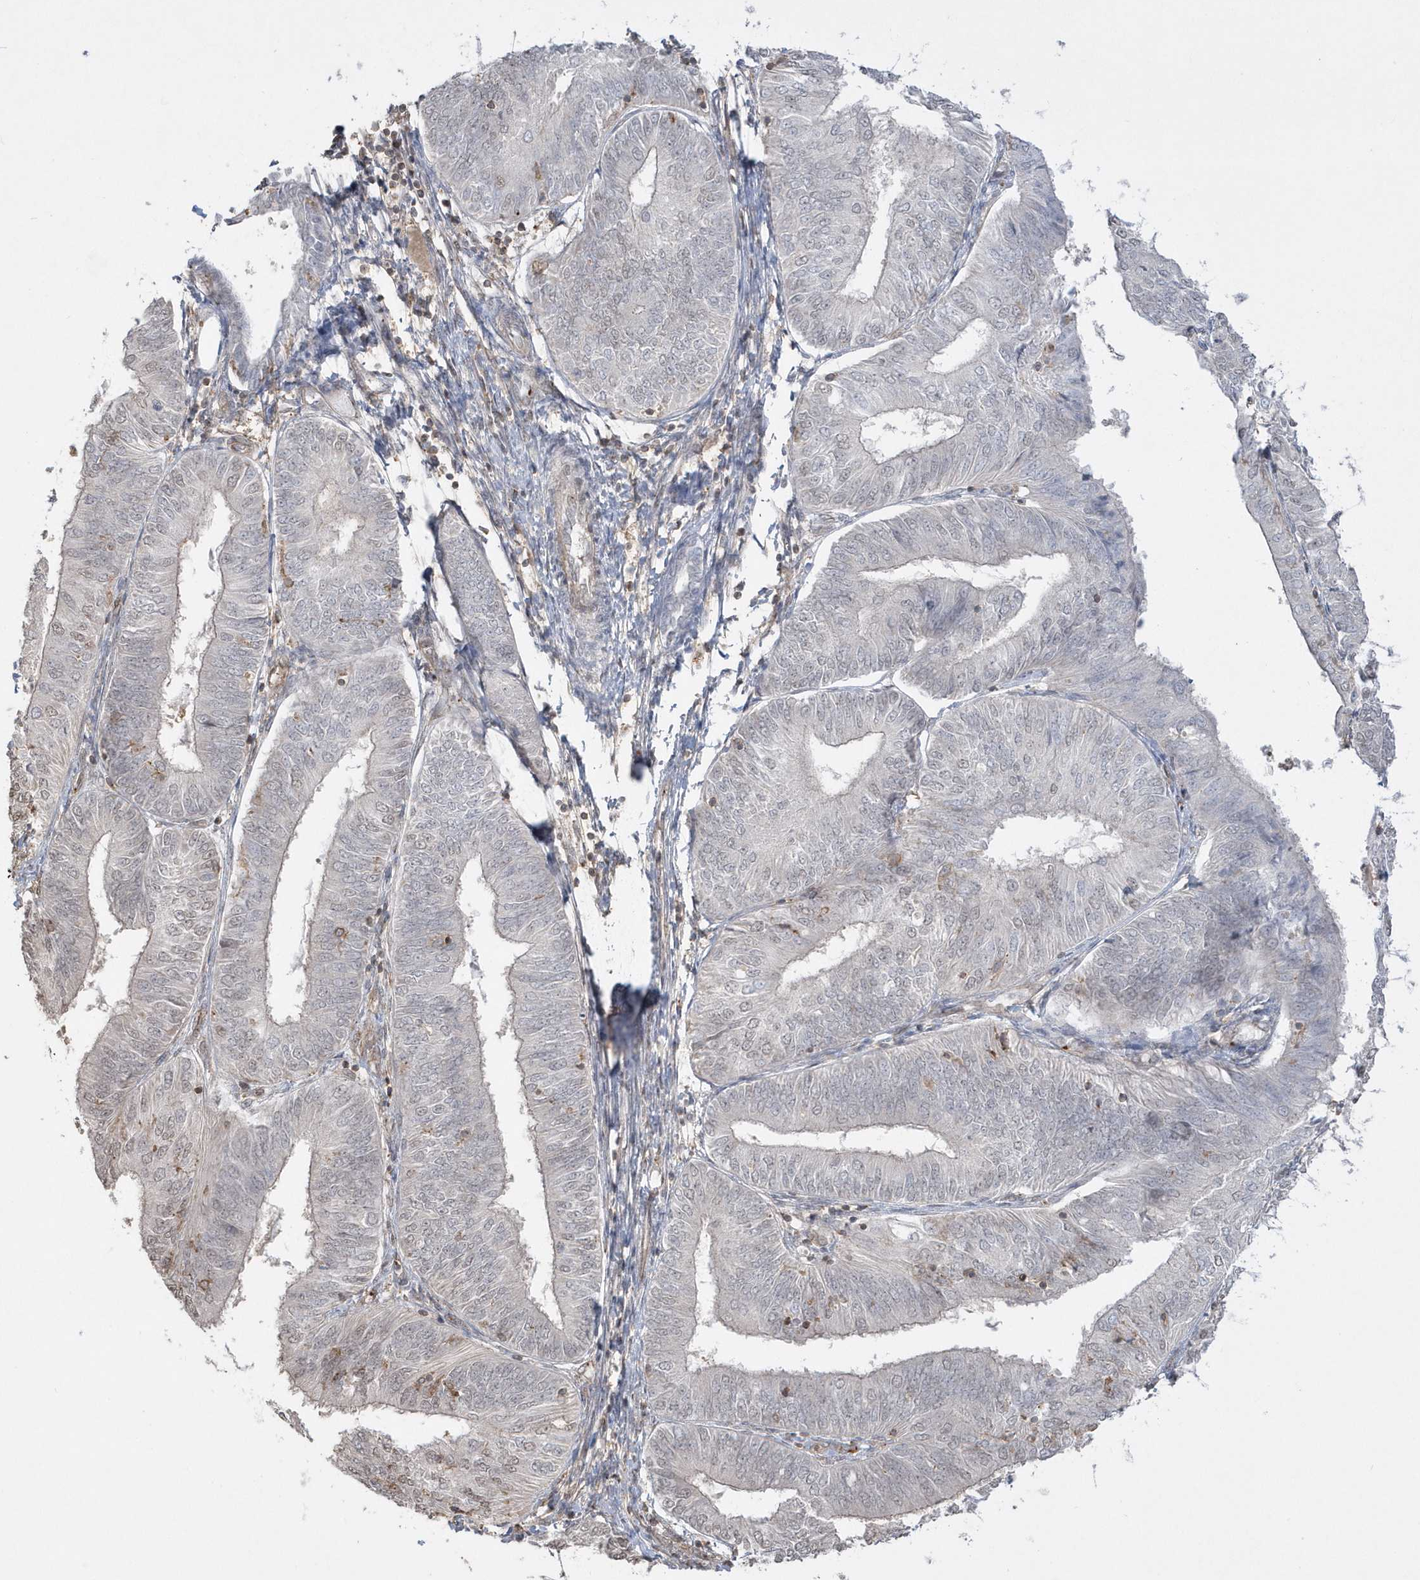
{"staining": {"intensity": "negative", "quantity": "none", "location": "none"}, "tissue": "endometrial cancer", "cell_type": "Tumor cells", "image_type": "cancer", "snomed": [{"axis": "morphology", "description": "Adenocarcinoma, NOS"}, {"axis": "topography", "description": "Endometrium"}], "caption": "DAB (3,3'-diaminobenzidine) immunohistochemical staining of endometrial cancer (adenocarcinoma) exhibits no significant positivity in tumor cells. (DAB (3,3'-diaminobenzidine) IHC with hematoxylin counter stain).", "gene": "BSN", "patient": {"sex": "female", "age": 58}}